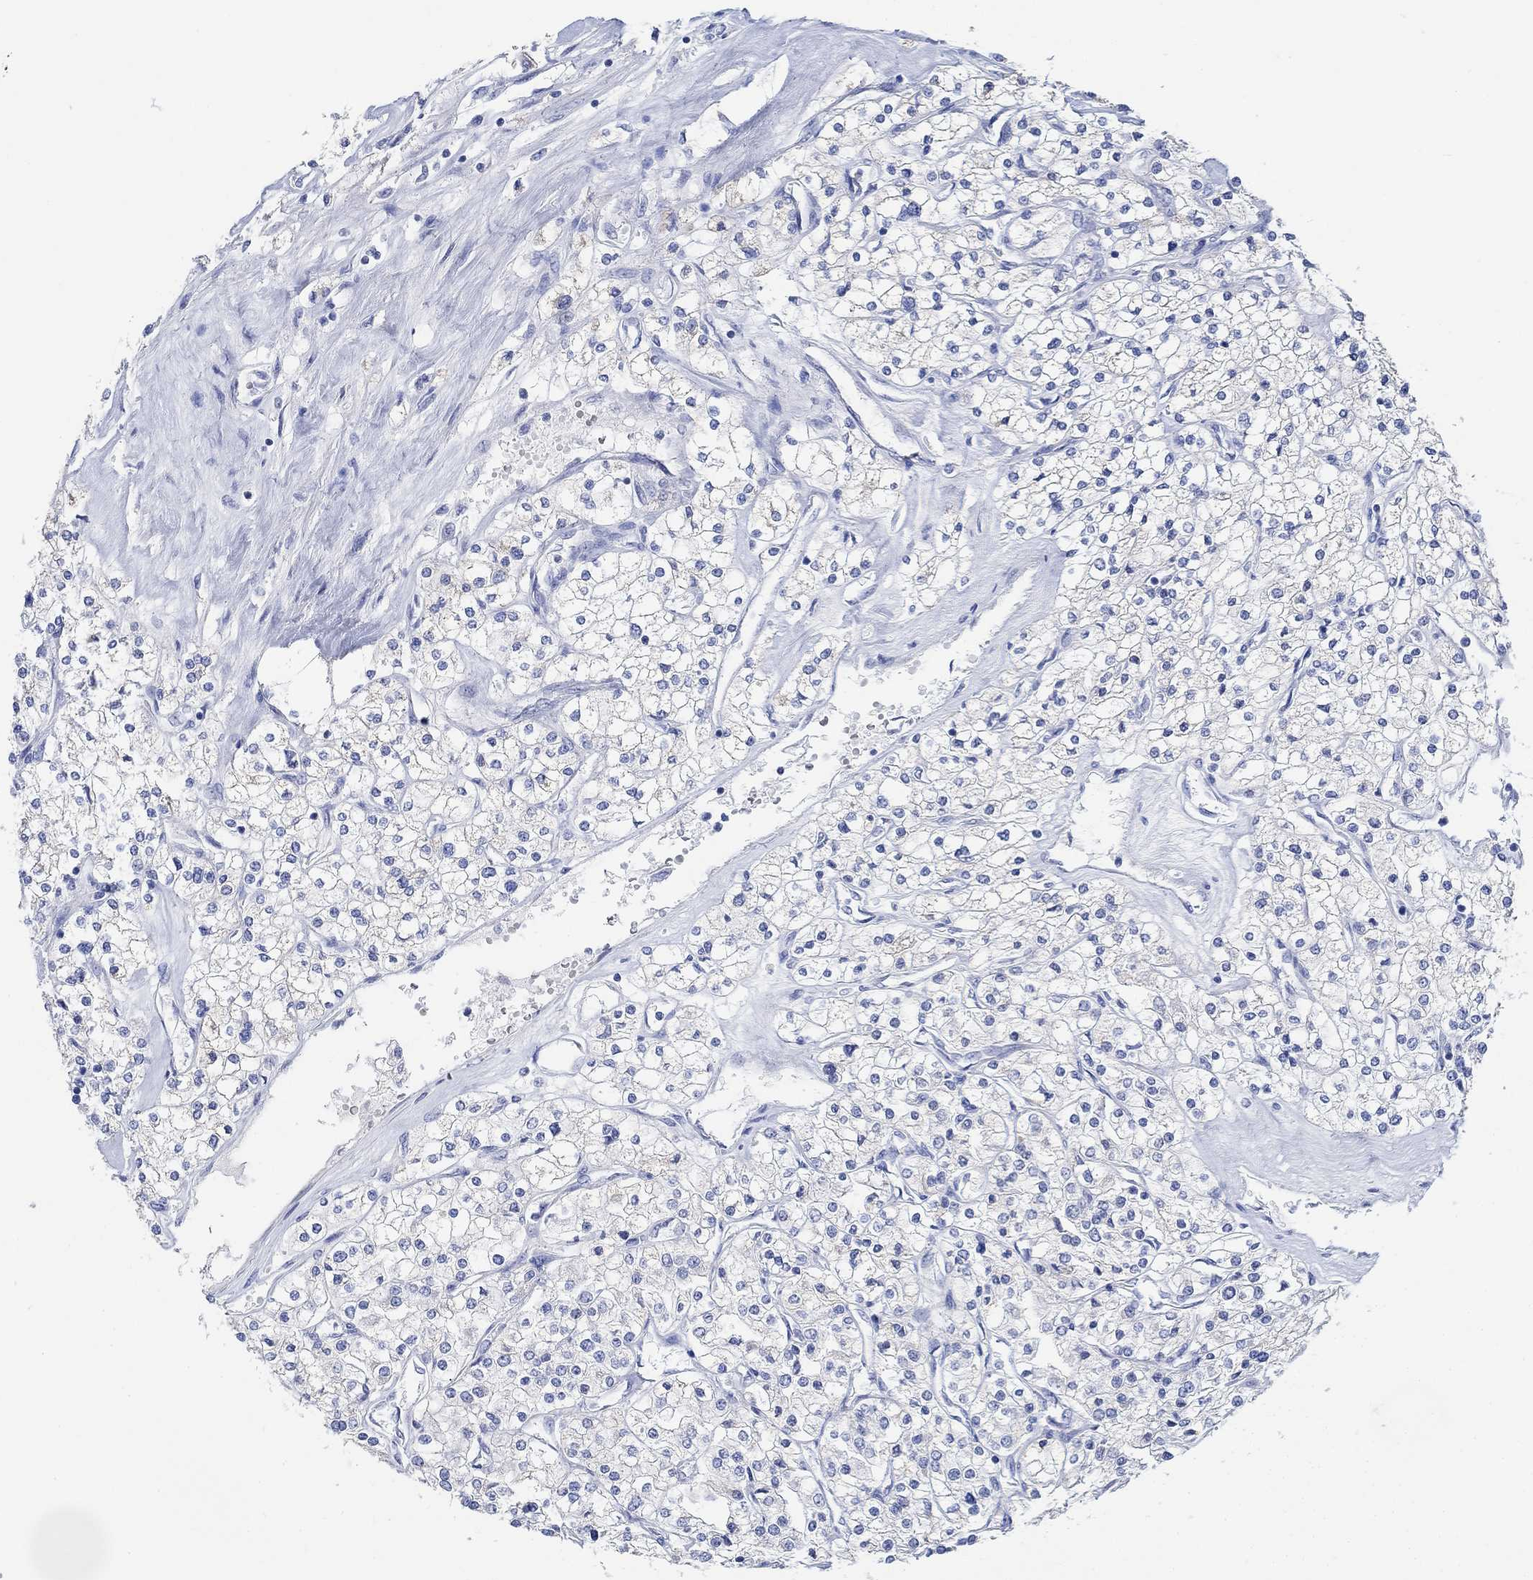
{"staining": {"intensity": "negative", "quantity": "none", "location": "none"}, "tissue": "renal cancer", "cell_type": "Tumor cells", "image_type": "cancer", "snomed": [{"axis": "morphology", "description": "Adenocarcinoma, NOS"}, {"axis": "topography", "description": "Kidney"}], "caption": "Micrograph shows no significant protein staining in tumor cells of renal cancer (adenocarcinoma).", "gene": "PPP1R17", "patient": {"sex": "male", "age": 80}}